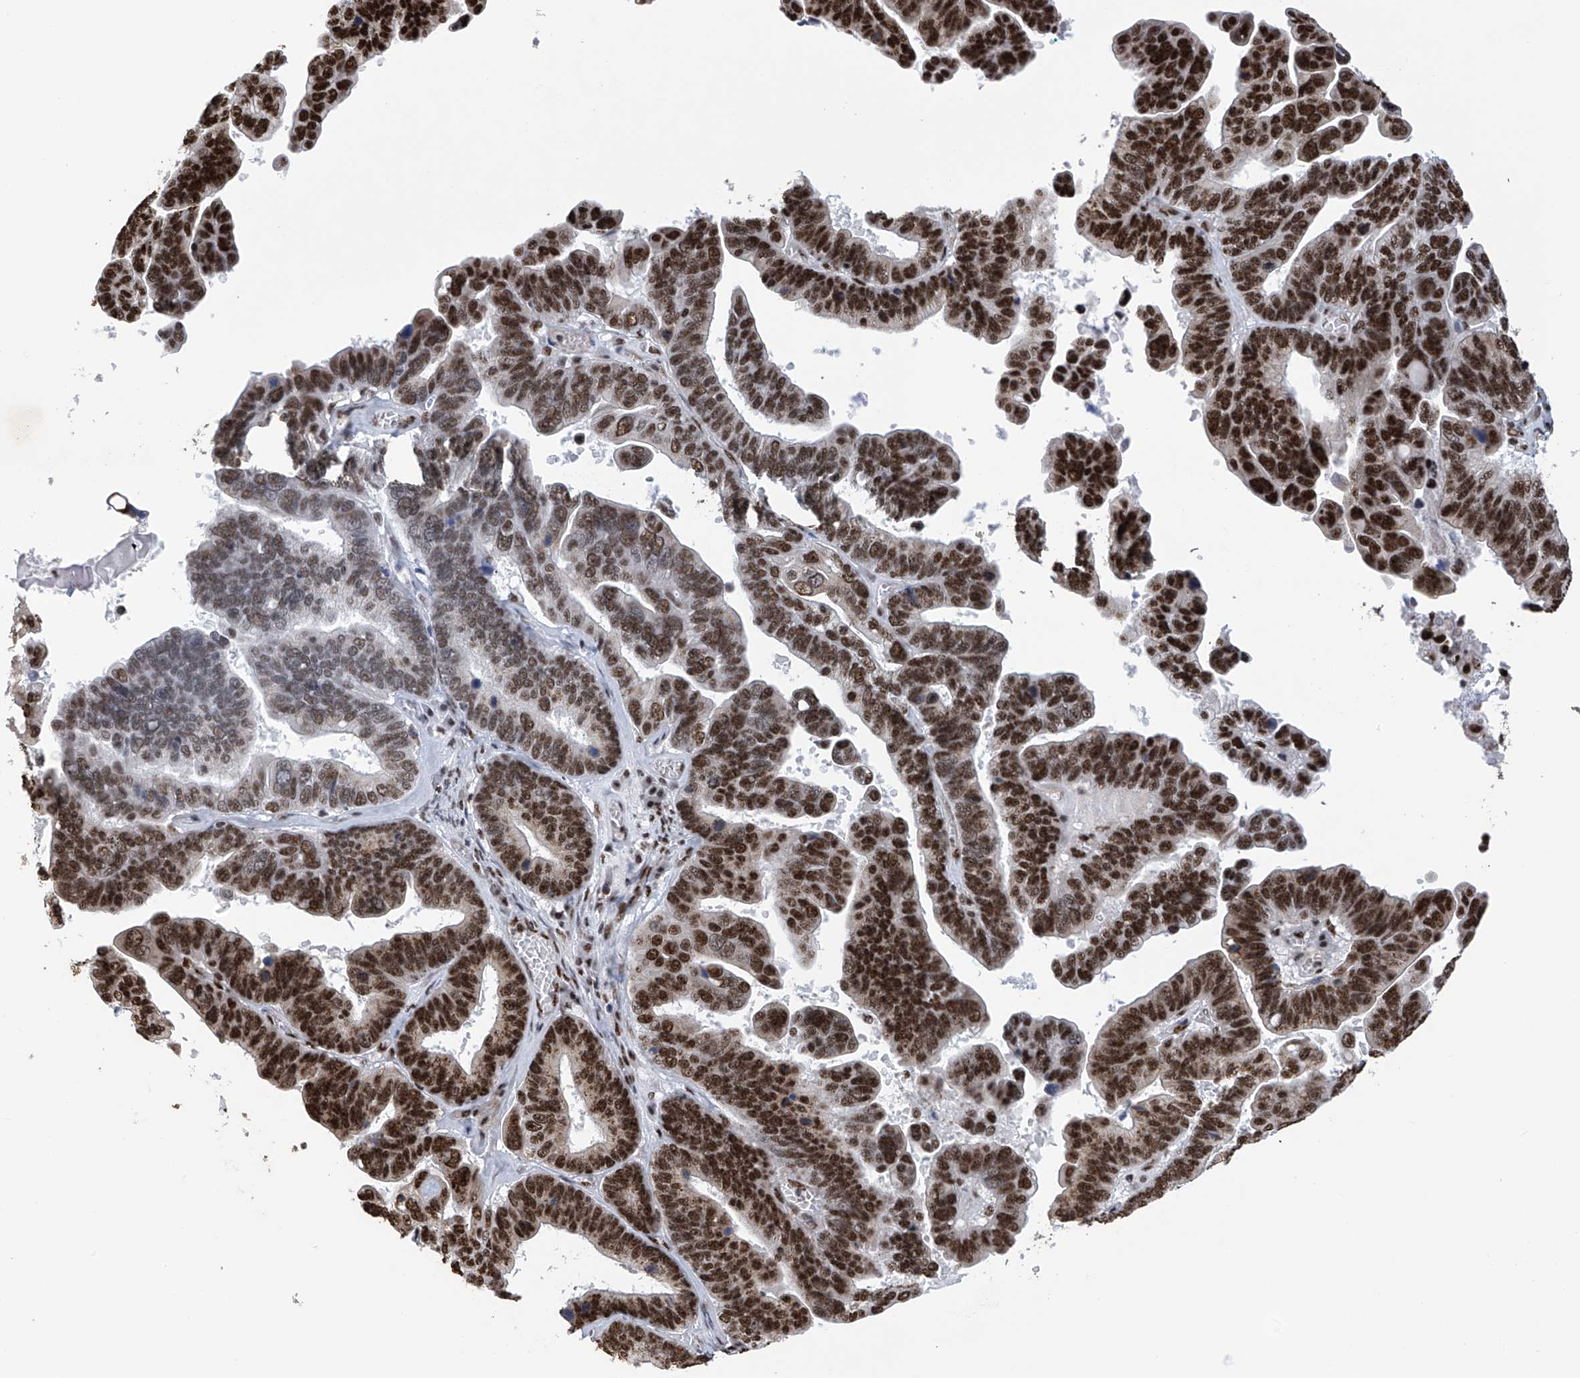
{"staining": {"intensity": "strong", "quantity": ">75%", "location": "cytoplasmic/membranous,nuclear"}, "tissue": "ovarian cancer", "cell_type": "Tumor cells", "image_type": "cancer", "snomed": [{"axis": "morphology", "description": "Cystadenocarcinoma, serous, NOS"}, {"axis": "topography", "description": "Ovary"}], "caption": "Ovarian cancer (serous cystadenocarcinoma) tissue exhibits strong cytoplasmic/membranous and nuclear staining in approximately >75% of tumor cells", "gene": "APLF", "patient": {"sex": "female", "age": 56}}